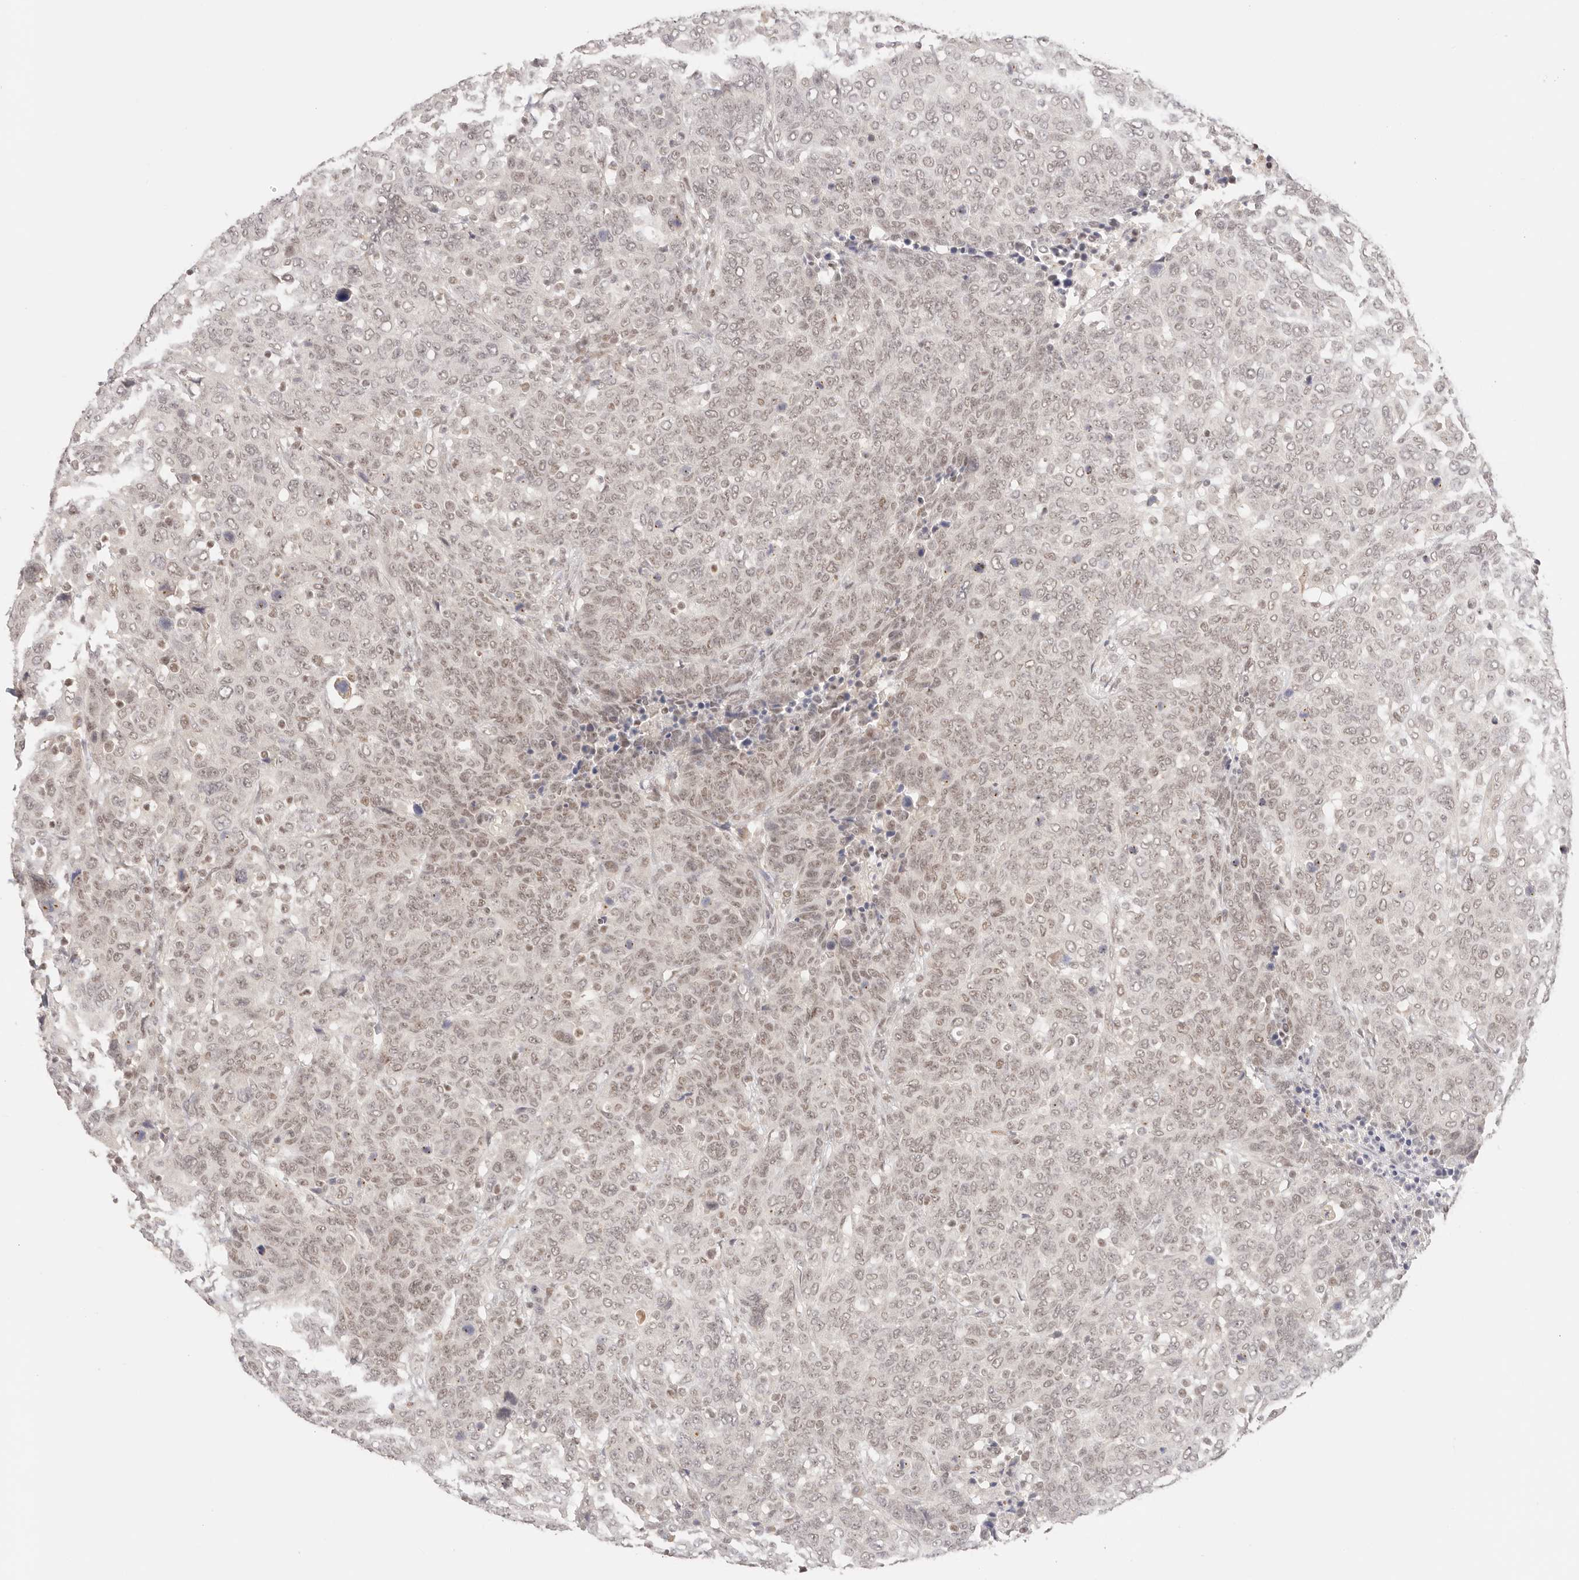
{"staining": {"intensity": "weak", "quantity": ">75%", "location": "nuclear"}, "tissue": "breast cancer", "cell_type": "Tumor cells", "image_type": "cancer", "snomed": [{"axis": "morphology", "description": "Duct carcinoma"}, {"axis": "topography", "description": "Breast"}], "caption": "There is low levels of weak nuclear expression in tumor cells of breast cancer, as demonstrated by immunohistochemical staining (brown color).", "gene": "RFC3", "patient": {"sex": "female", "age": 37}}